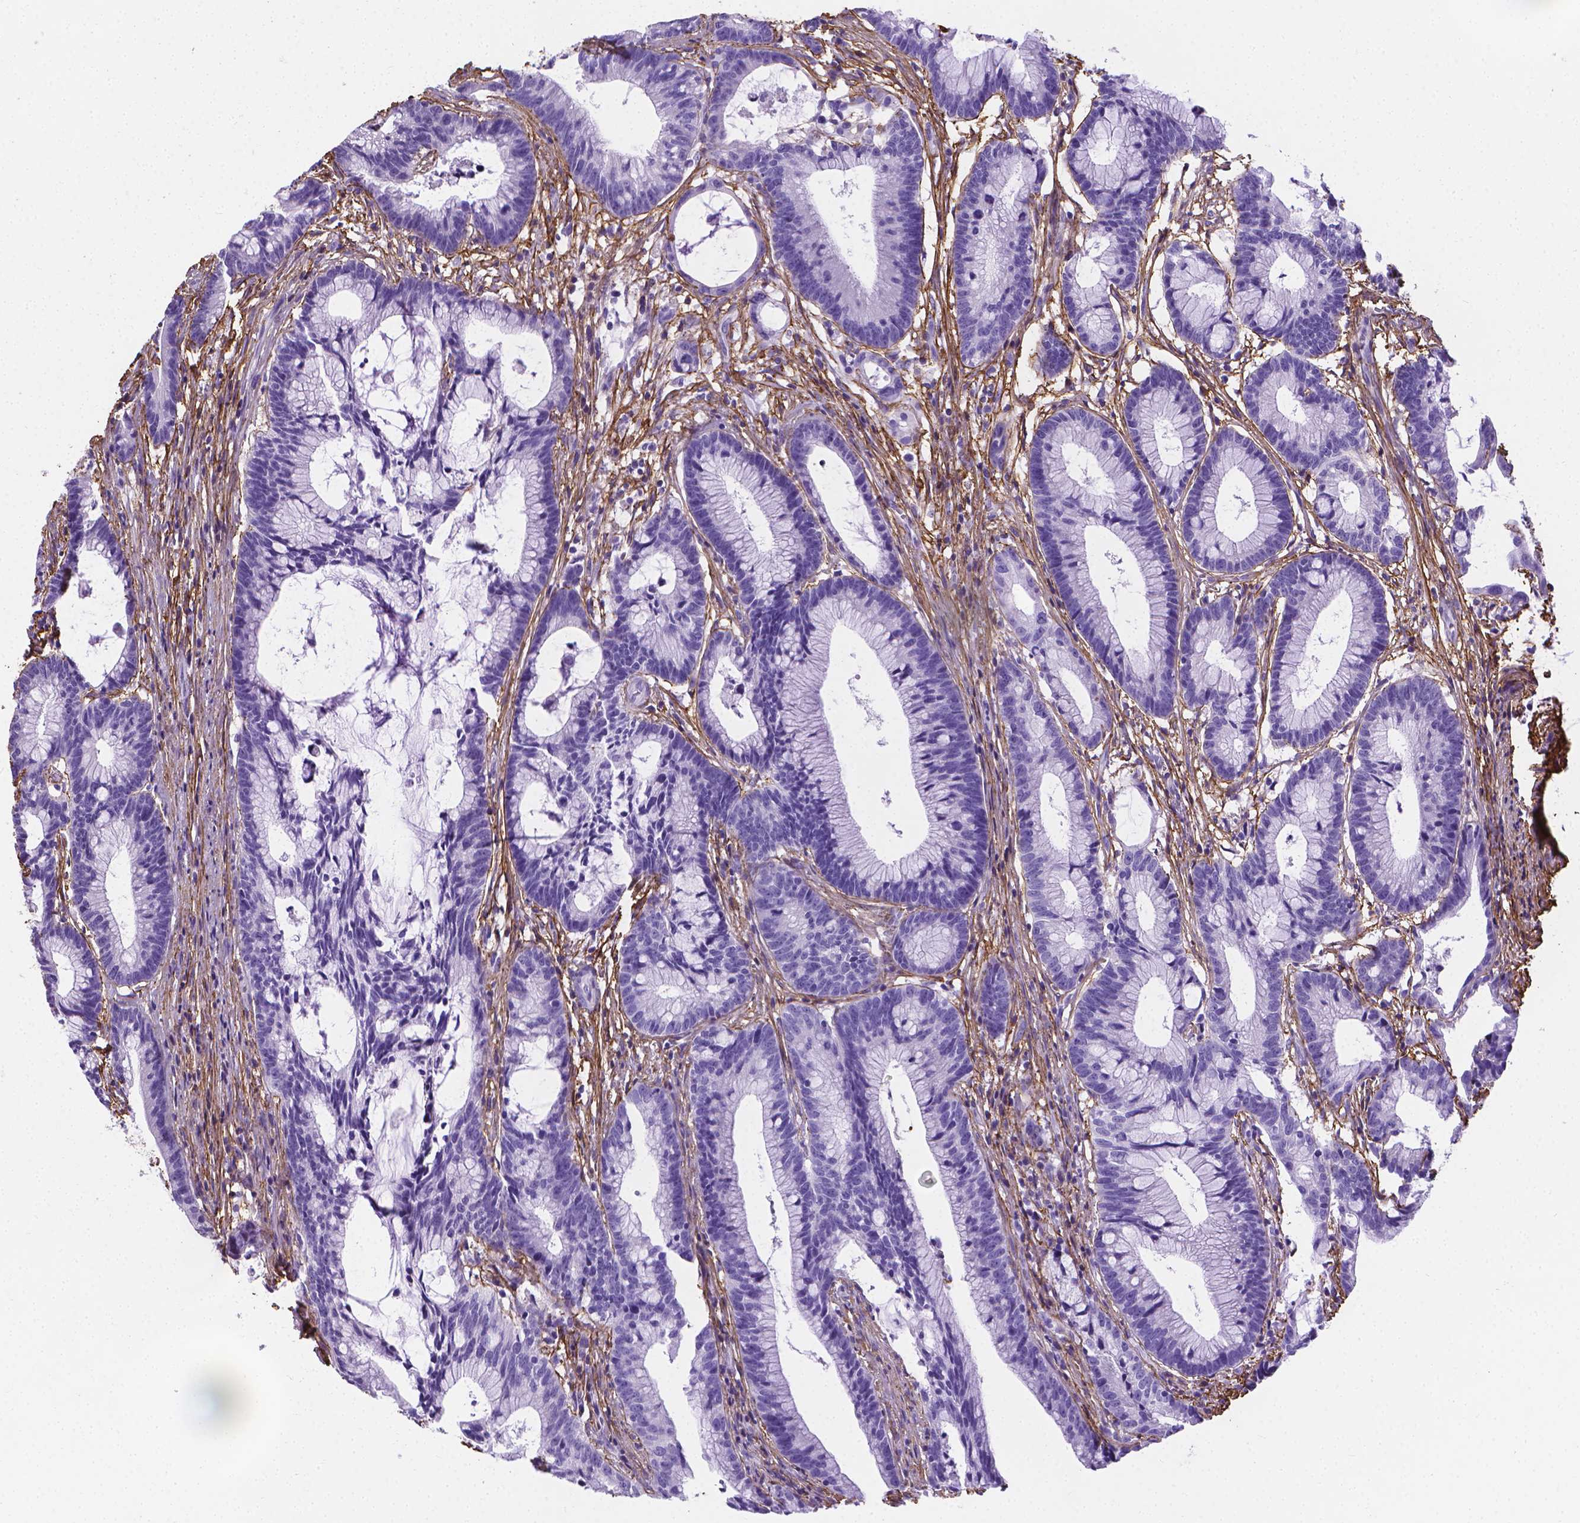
{"staining": {"intensity": "negative", "quantity": "none", "location": "none"}, "tissue": "colorectal cancer", "cell_type": "Tumor cells", "image_type": "cancer", "snomed": [{"axis": "morphology", "description": "Adenocarcinoma, NOS"}, {"axis": "topography", "description": "Colon"}], "caption": "A high-resolution image shows immunohistochemistry (IHC) staining of adenocarcinoma (colorectal), which reveals no significant staining in tumor cells.", "gene": "MFAP2", "patient": {"sex": "female", "age": 78}}